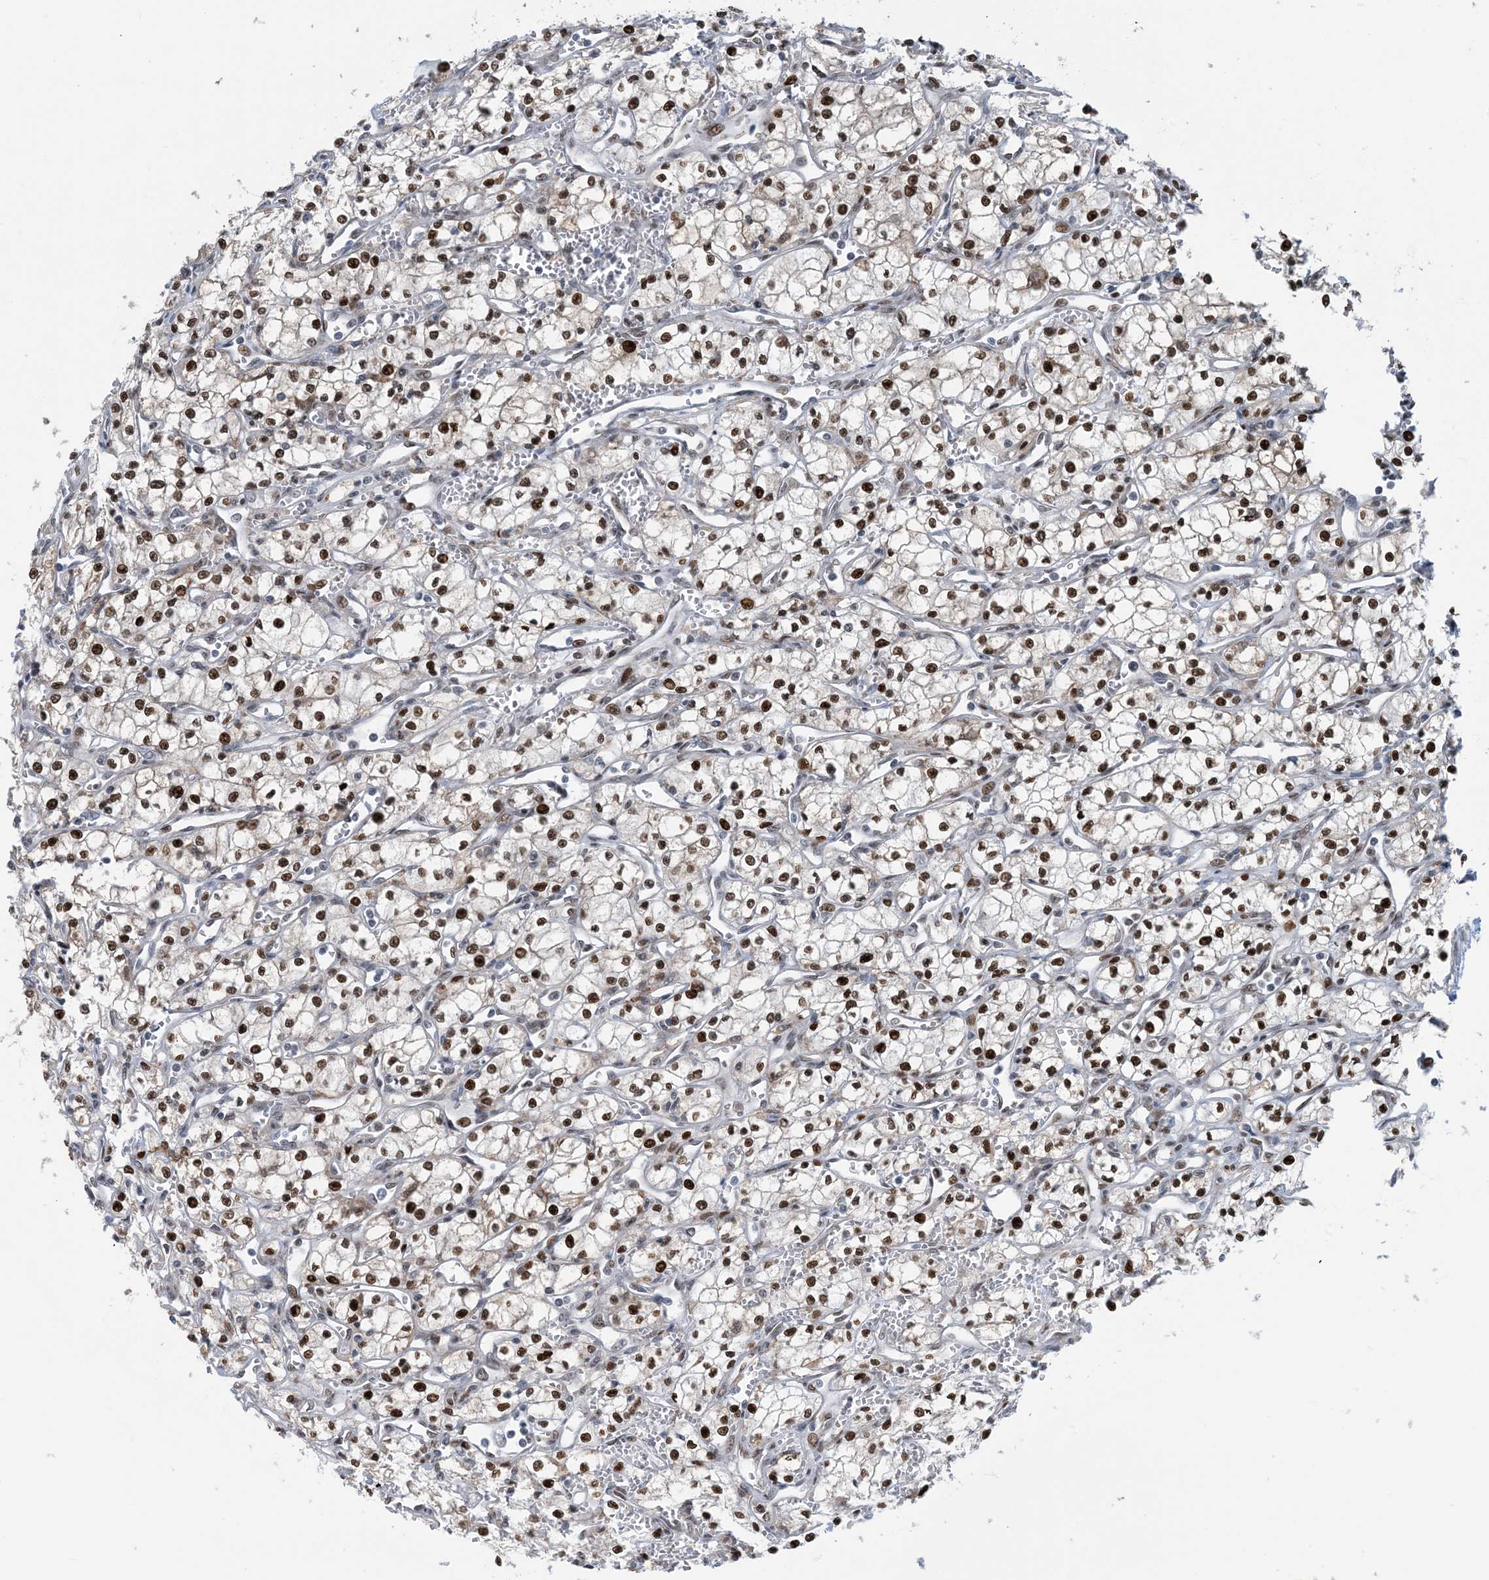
{"staining": {"intensity": "strong", "quantity": ">75%", "location": "nuclear"}, "tissue": "renal cancer", "cell_type": "Tumor cells", "image_type": "cancer", "snomed": [{"axis": "morphology", "description": "Adenocarcinoma, NOS"}, {"axis": "topography", "description": "Kidney"}], "caption": "Immunohistochemical staining of human renal cancer exhibits high levels of strong nuclear protein positivity in approximately >75% of tumor cells.", "gene": "HEMK1", "patient": {"sex": "male", "age": 59}}